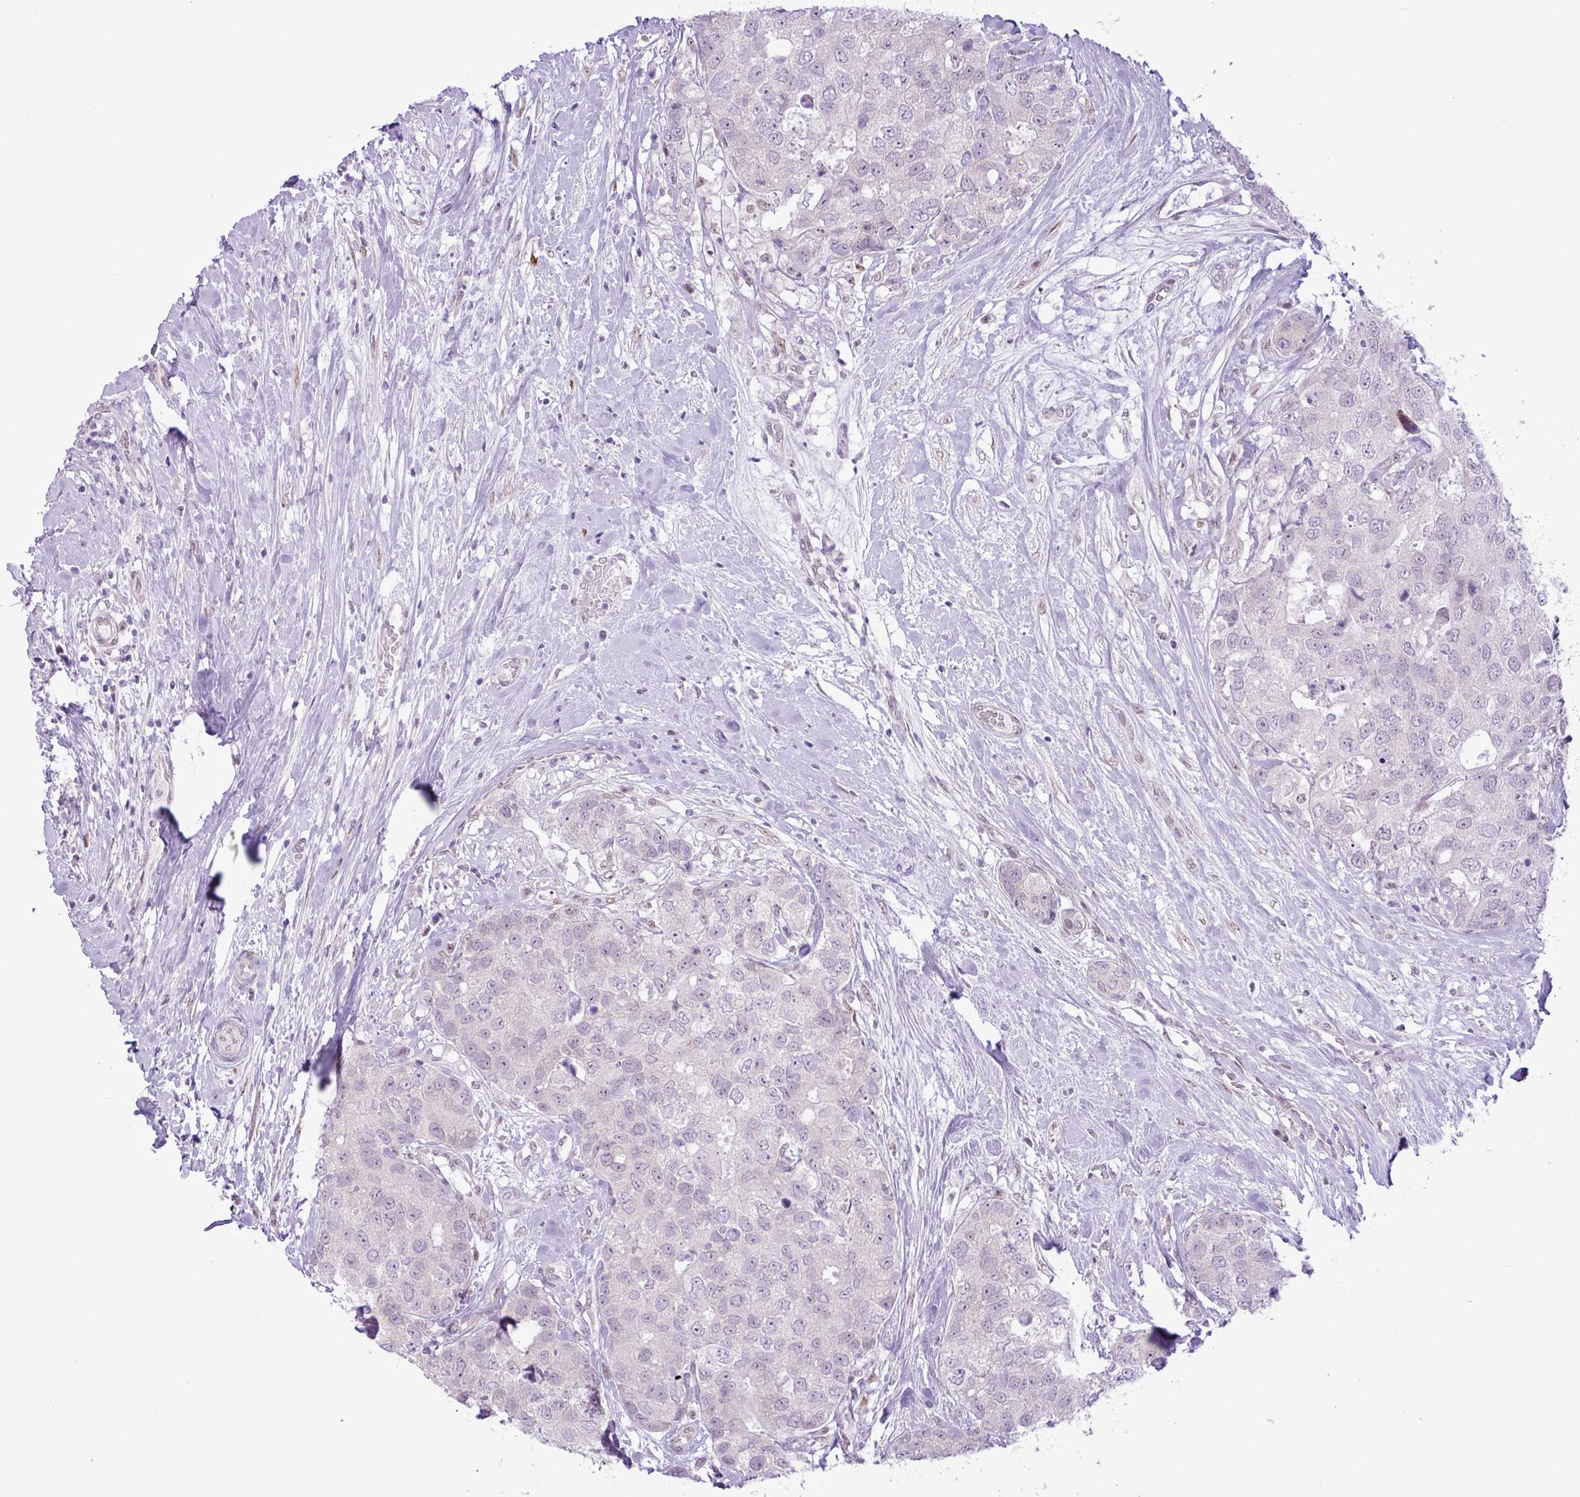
{"staining": {"intensity": "negative", "quantity": "none", "location": "none"}, "tissue": "breast cancer", "cell_type": "Tumor cells", "image_type": "cancer", "snomed": [{"axis": "morphology", "description": "Duct carcinoma"}, {"axis": "topography", "description": "Breast"}], "caption": "There is no significant expression in tumor cells of breast cancer. (IHC, brightfield microscopy, high magnification).", "gene": "ELOA2", "patient": {"sex": "female", "age": 62}}